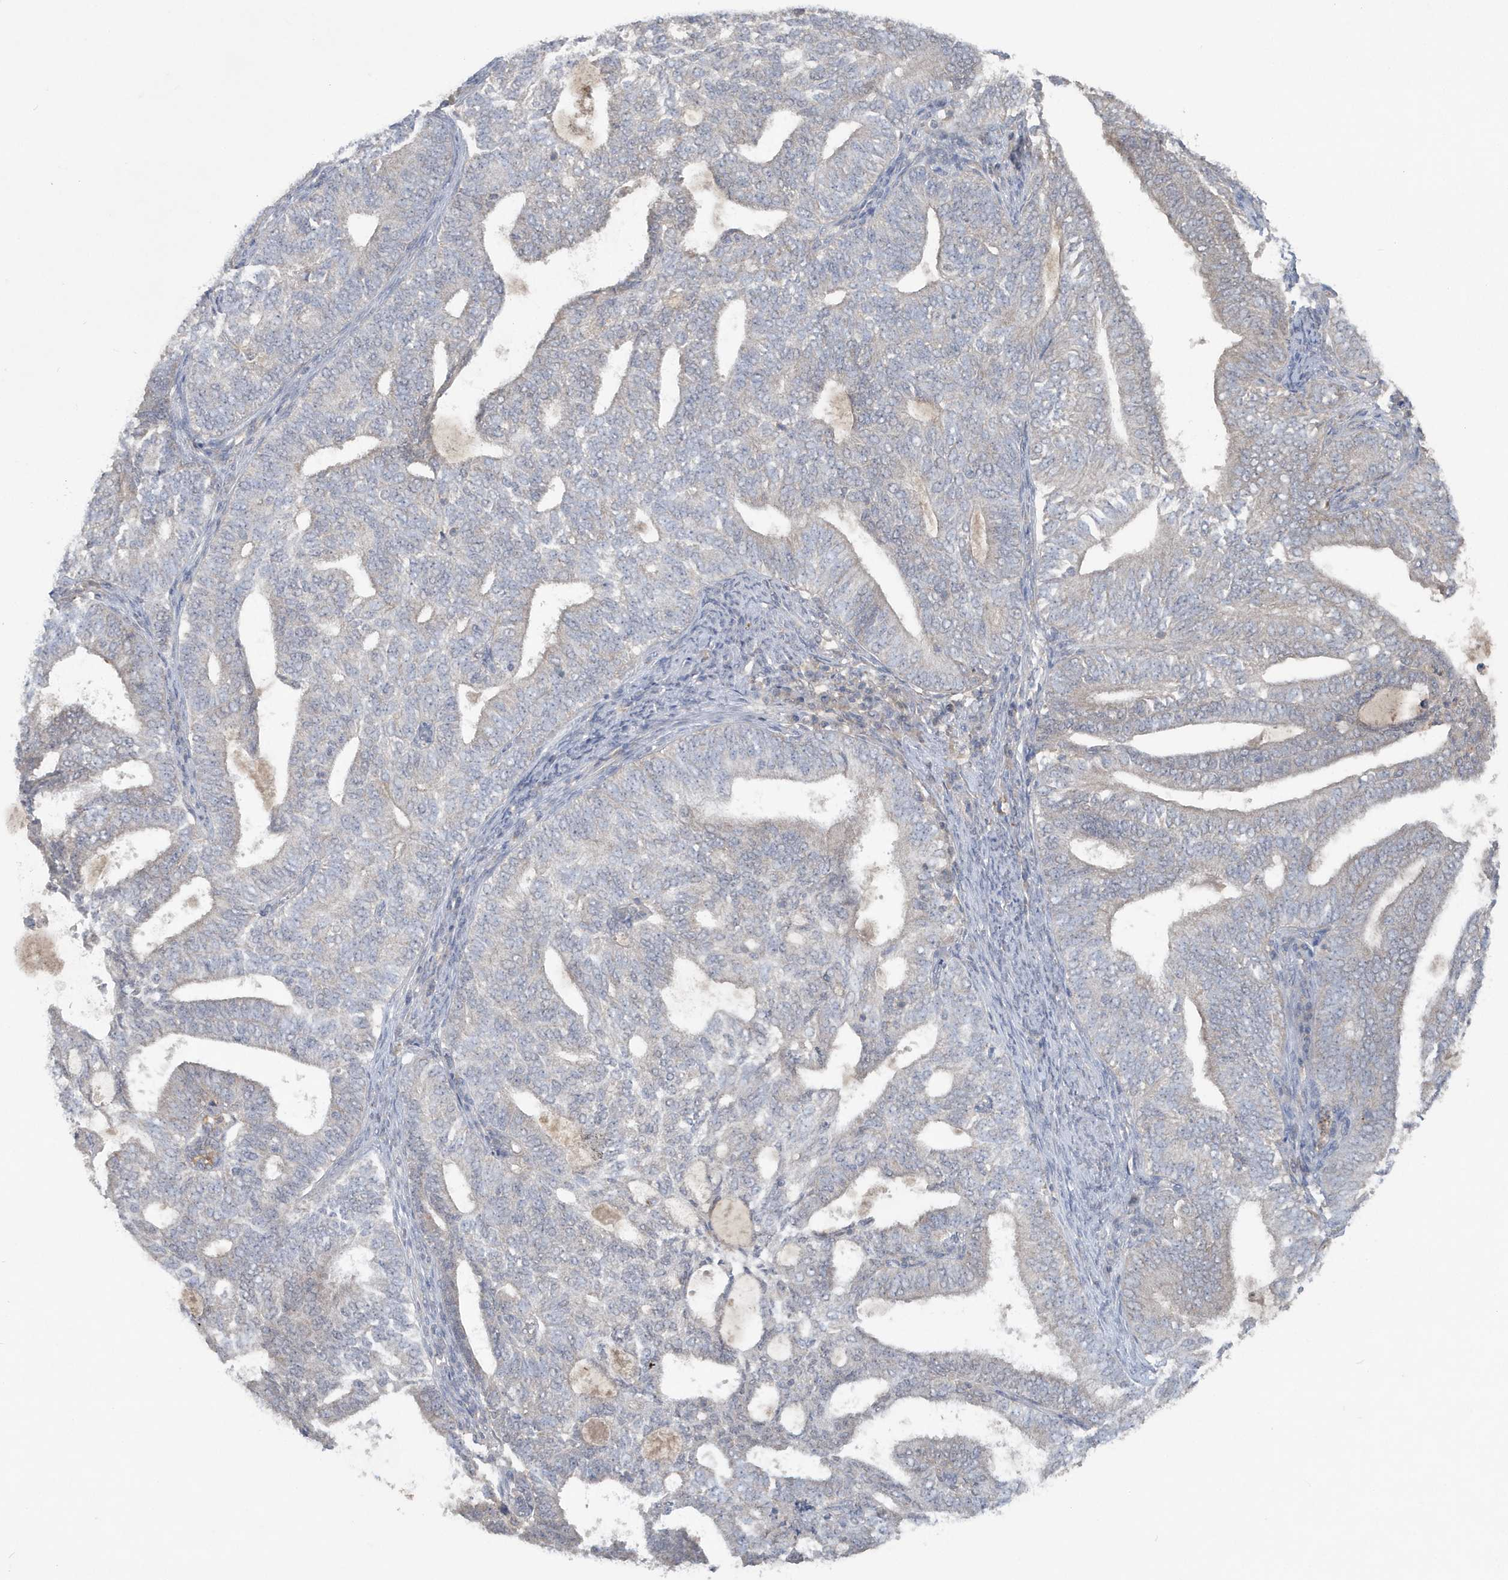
{"staining": {"intensity": "negative", "quantity": "none", "location": "none"}, "tissue": "endometrial cancer", "cell_type": "Tumor cells", "image_type": "cancer", "snomed": [{"axis": "morphology", "description": "Adenocarcinoma, NOS"}, {"axis": "topography", "description": "Endometrium"}], "caption": "High power microscopy image of an immunohistochemistry (IHC) micrograph of endometrial adenocarcinoma, revealing no significant staining in tumor cells.", "gene": "C1RL", "patient": {"sex": "female", "age": 58}}